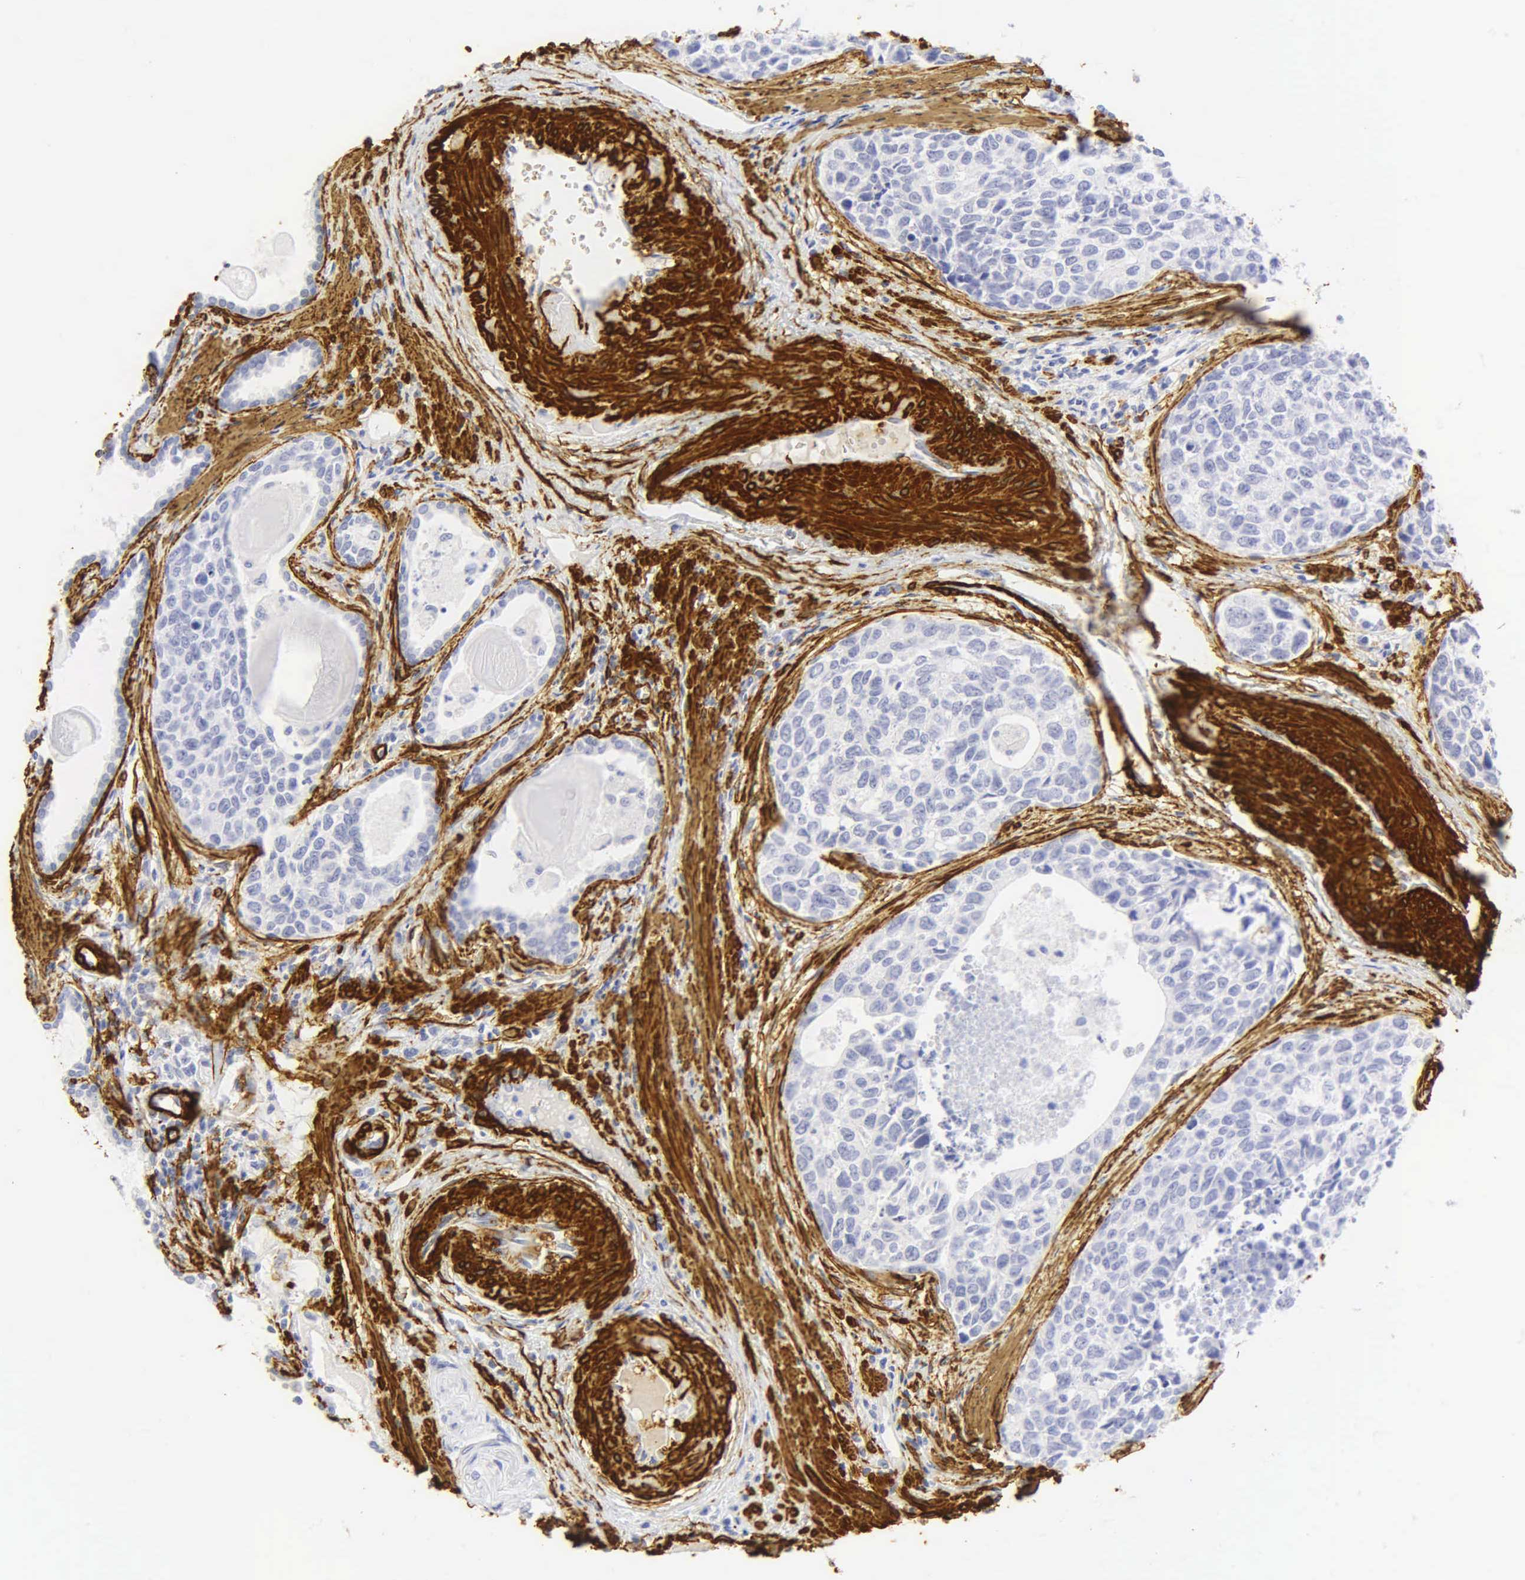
{"staining": {"intensity": "negative", "quantity": "none", "location": "none"}, "tissue": "urothelial cancer", "cell_type": "Tumor cells", "image_type": "cancer", "snomed": [{"axis": "morphology", "description": "Urothelial carcinoma, High grade"}, {"axis": "topography", "description": "Urinary bladder"}], "caption": "Immunohistochemical staining of high-grade urothelial carcinoma reveals no significant expression in tumor cells.", "gene": "ACTA2", "patient": {"sex": "male", "age": 81}}